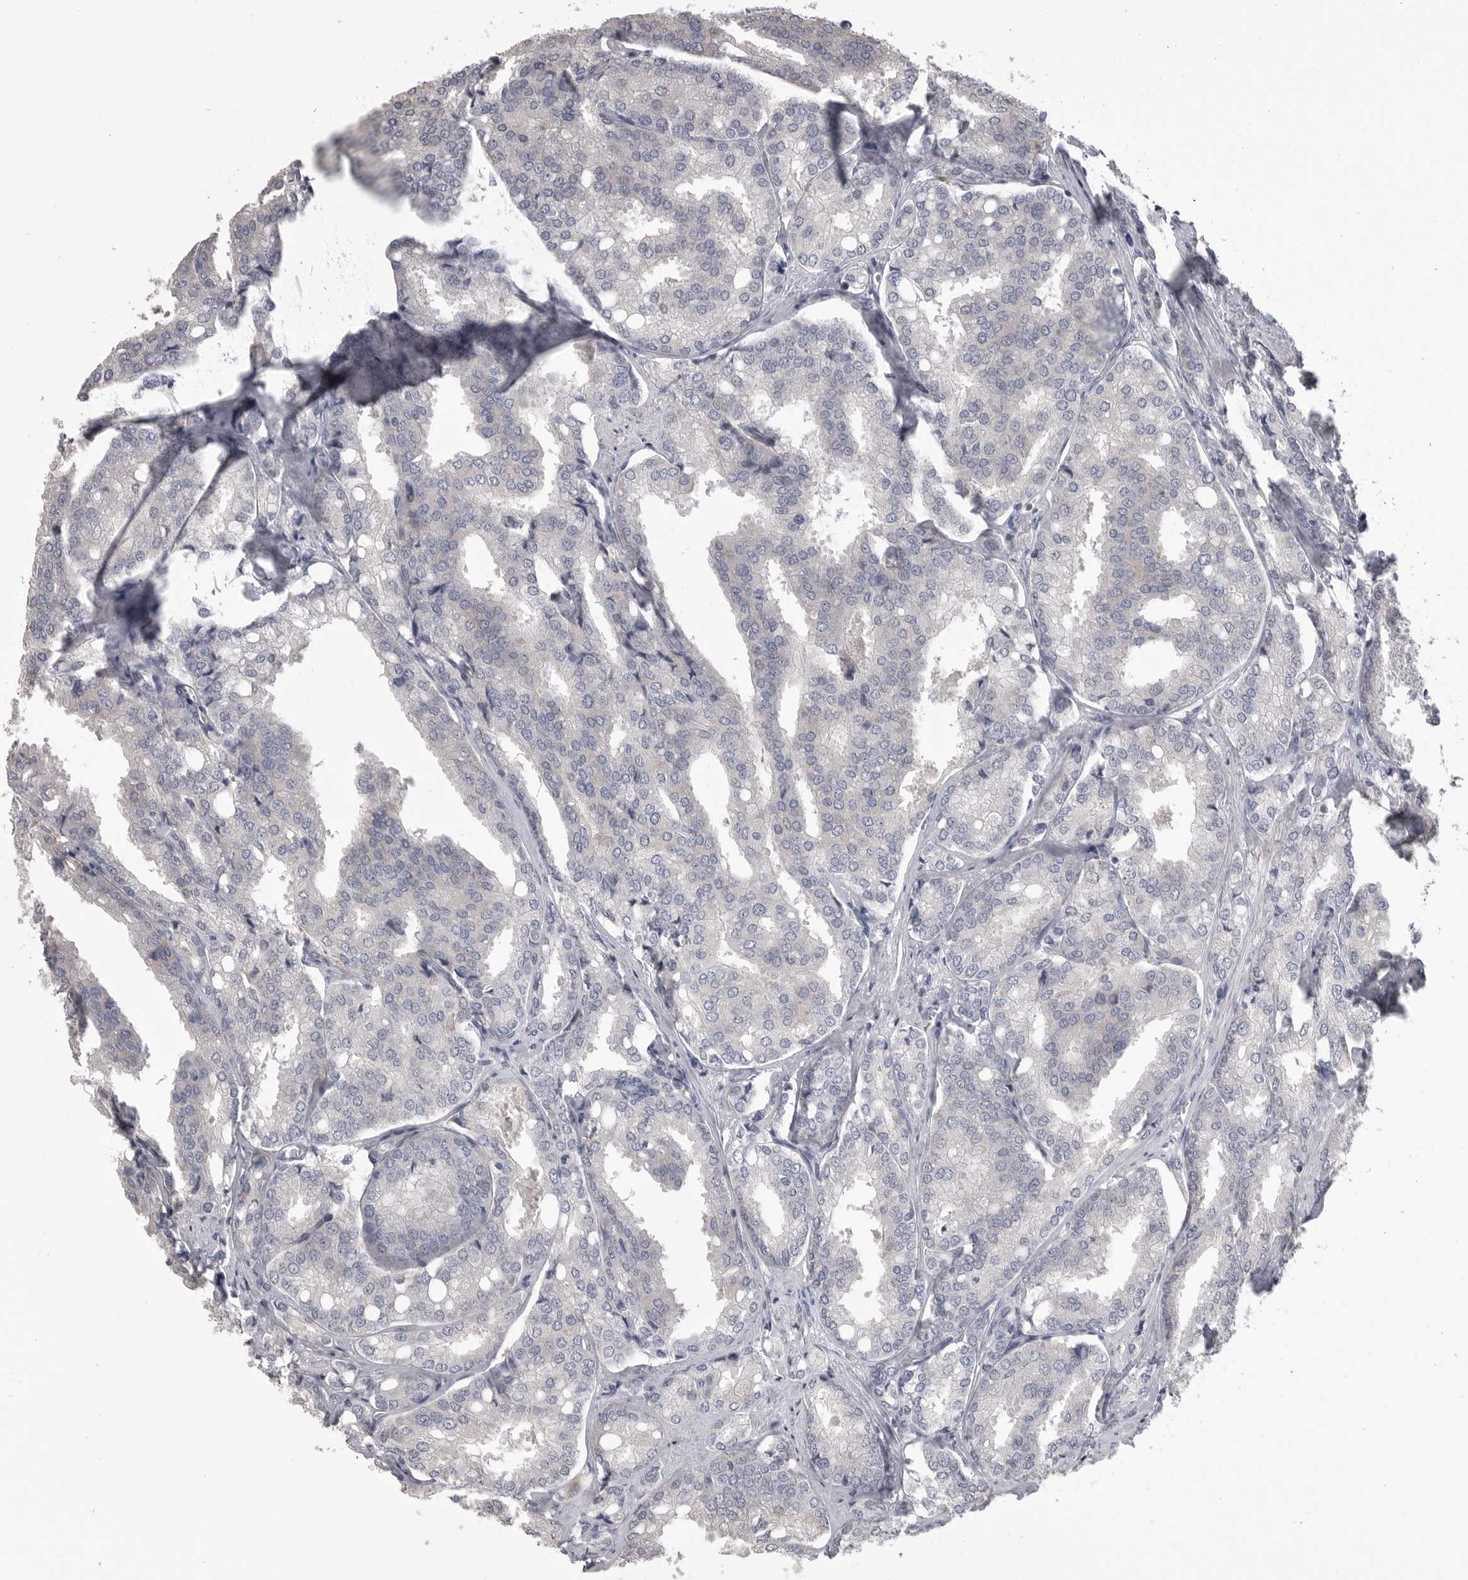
{"staining": {"intensity": "negative", "quantity": "none", "location": "none"}, "tissue": "prostate cancer", "cell_type": "Tumor cells", "image_type": "cancer", "snomed": [{"axis": "morphology", "description": "Adenocarcinoma, High grade"}, {"axis": "topography", "description": "Prostate"}], "caption": "Immunohistochemistry (IHC) histopathology image of neoplastic tissue: human adenocarcinoma (high-grade) (prostate) stained with DAB (3,3'-diaminobenzidine) displays no significant protein expression in tumor cells.", "gene": "CMTM6", "patient": {"sex": "male", "age": 50}}